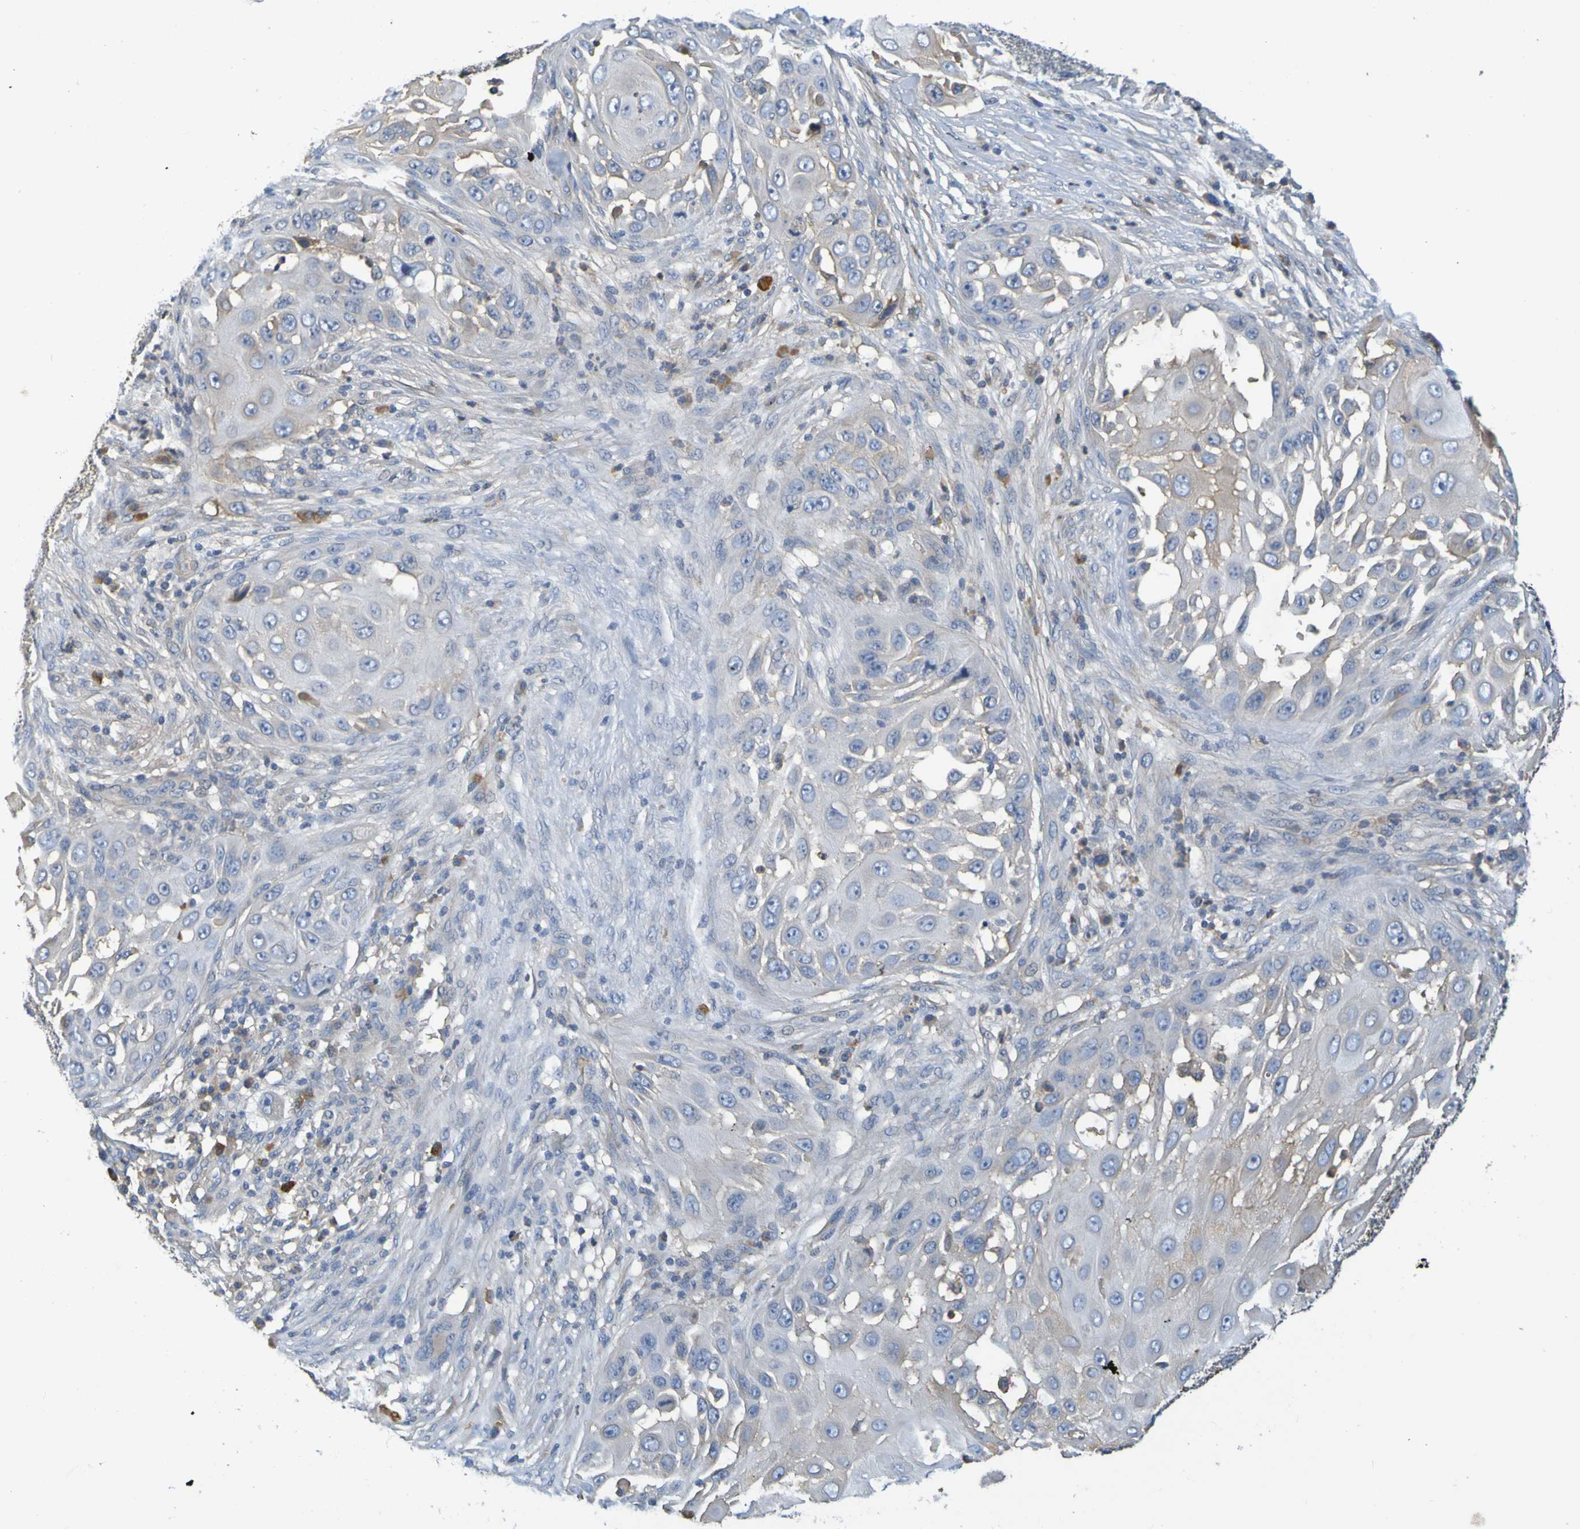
{"staining": {"intensity": "negative", "quantity": "none", "location": "none"}, "tissue": "skin cancer", "cell_type": "Tumor cells", "image_type": "cancer", "snomed": [{"axis": "morphology", "description": "Squamous cell carcinoma, NOS"}, {"axis": "topography", "description": "Skin"}], "caption": "Immunohistochemistry photomicrograph of neoplastic tissue: squamous cell carcinoma (skin) stained with DAB (3,3'-diaminobenzidine) shows no significant protein expression in tumor cells.", "gene": "C1QA", "patient": {"sex": "female", "age": 44}}